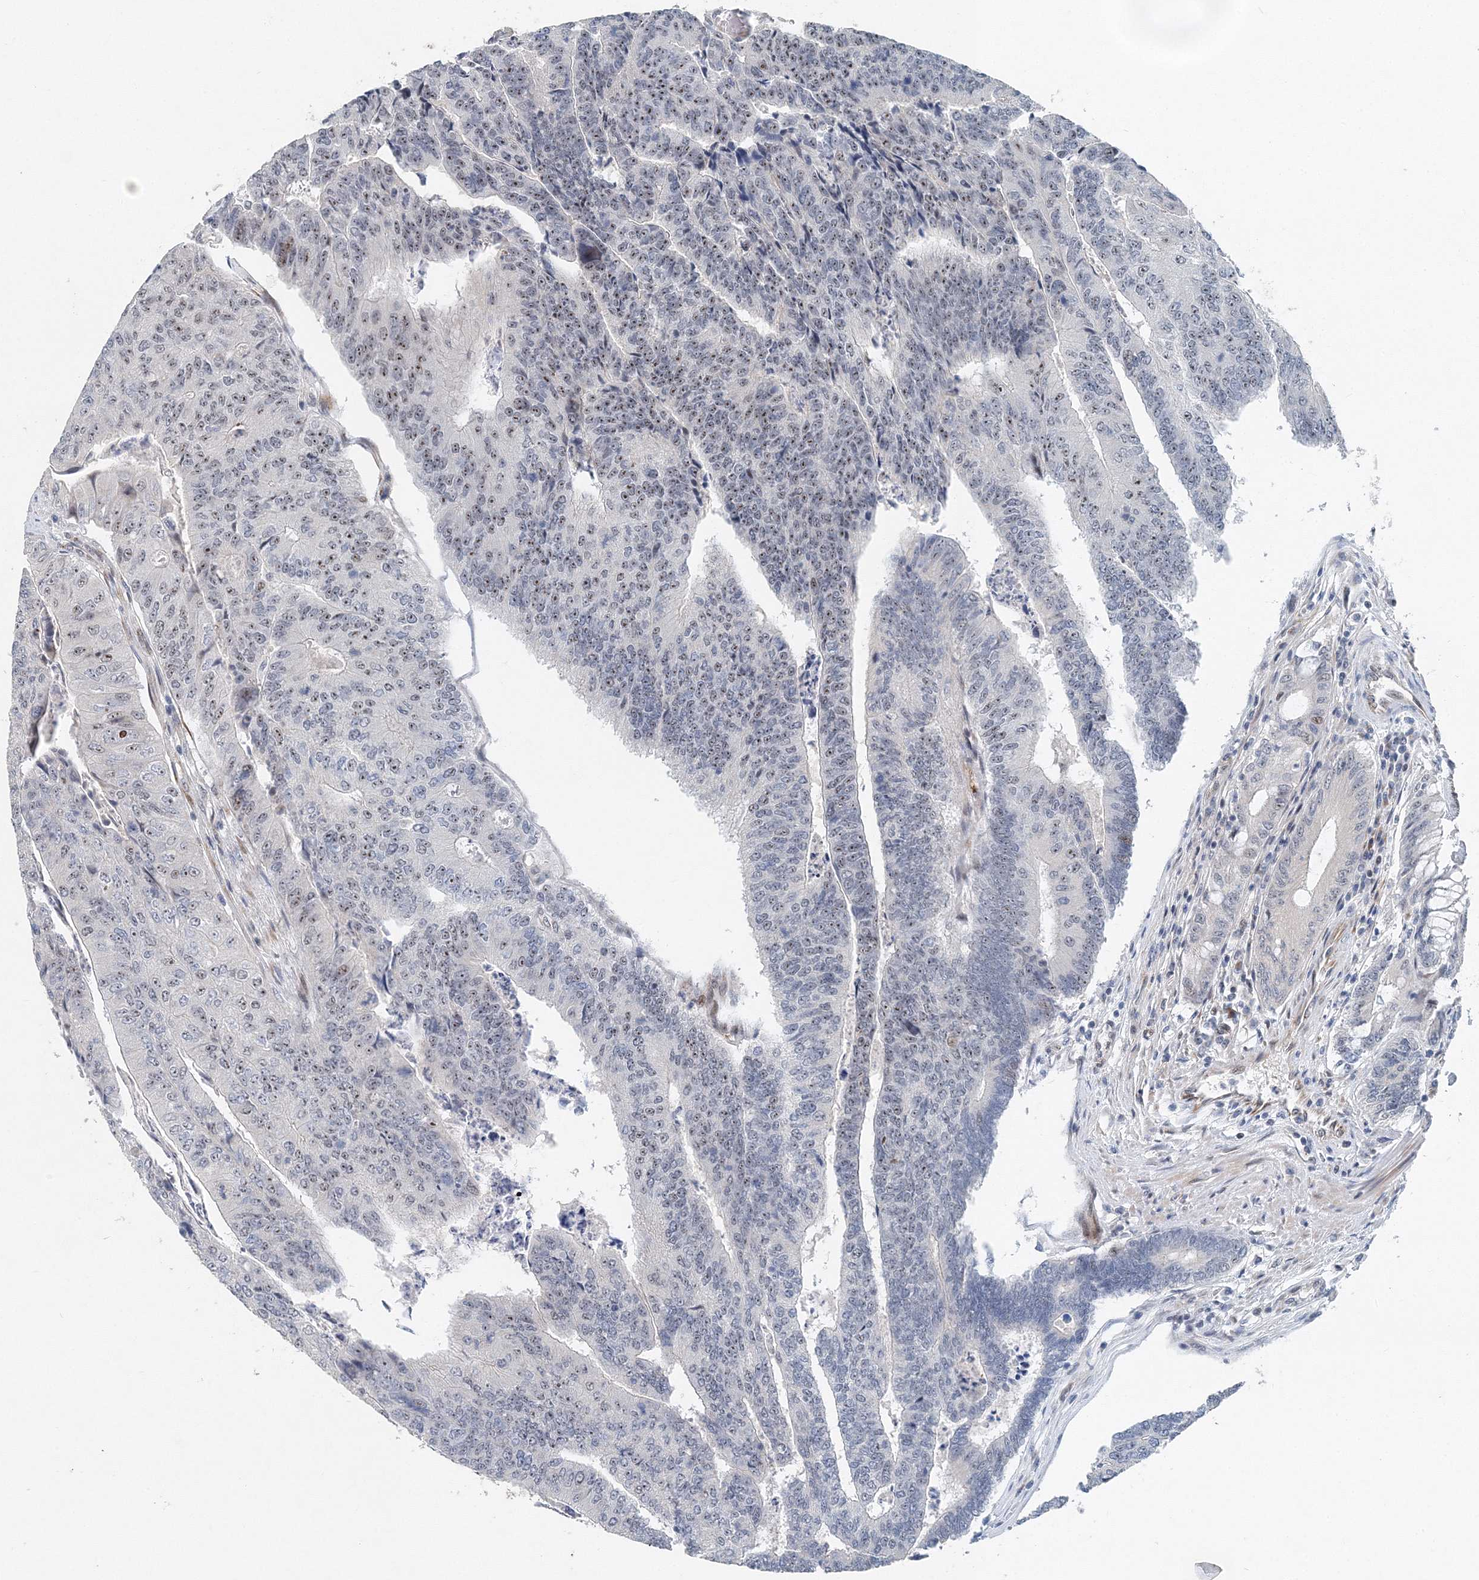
{"staining": {"intensity": "moderate", "quantity": "25%-75%", "location": "nuclear"}, "tissue": "colorectal cancer", "cell_type": "Tumor cells", "image_type": "cancer", "snomed": [{"axis": "morphology", "description": "Adenocarcinoma, NOS"}, {"axis": "topography", "description": "Colon"}], "caption": "Immunohistochemical staining of colorectal cancer demonstrates medium levels of moderate nuclear expression in approximately 25%-75% of tumor cells.", "gene": "UIMC1", "patient": {"sex": "female", "age": 67}}